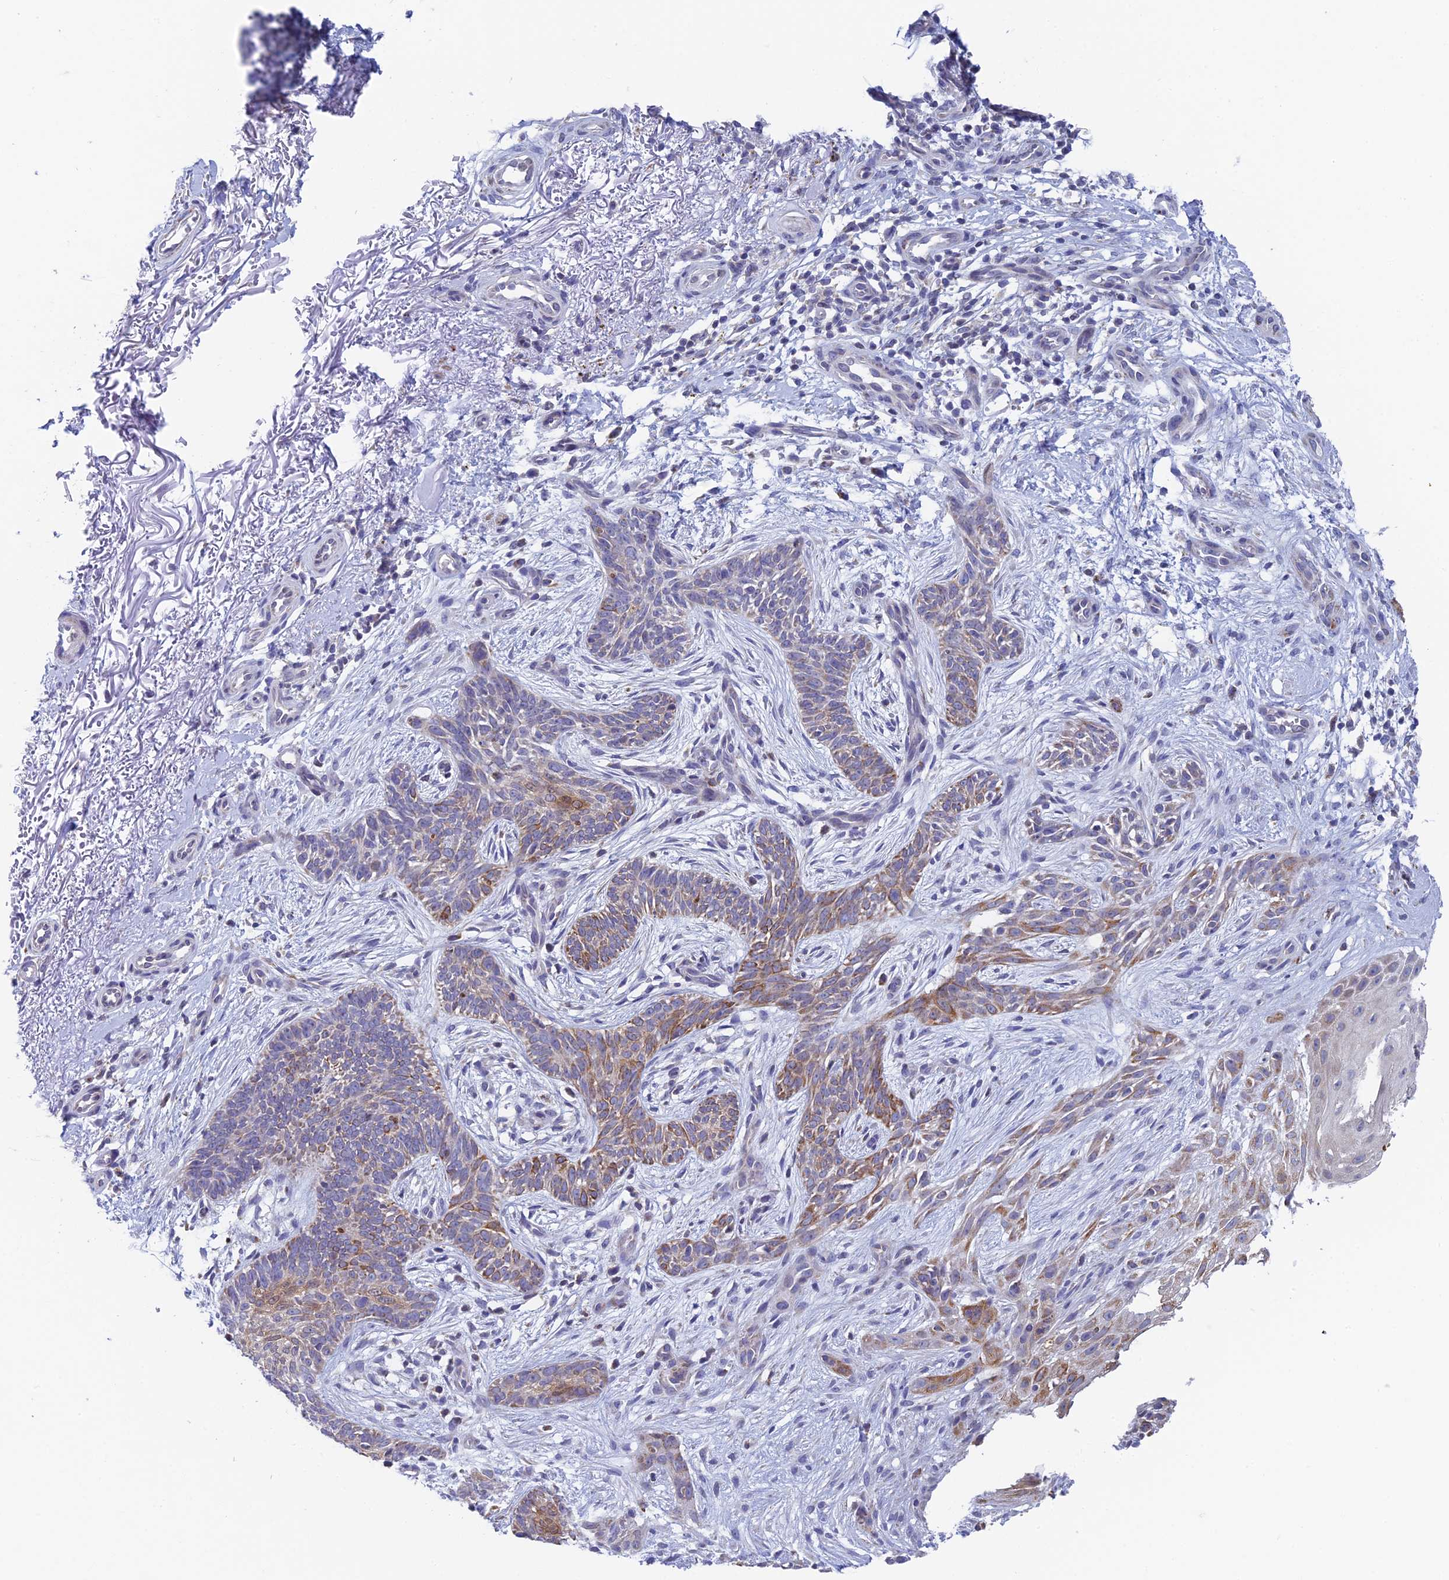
{"staining": {"intensity": "moderate", "quantity": "25%-75%", "location": "cytoplasmic/membranous"}, "tissue": "skin cancer", "cell_type": "Tumor cells", "image_type": "cancer", "snomed": [{"axis": "morphology", "description": "Basal cell carcinoma"}, {"axis": "topography", "description": "Skin"}], "caption": "The micrograph exhibits staining of skin basal cell carcinoma, revealing moderate cytoplasmic/membranous protein staining (brown color) within tumor cells.", "gene": "REXO5", "patient": {"sex": "female", "age": 82}}